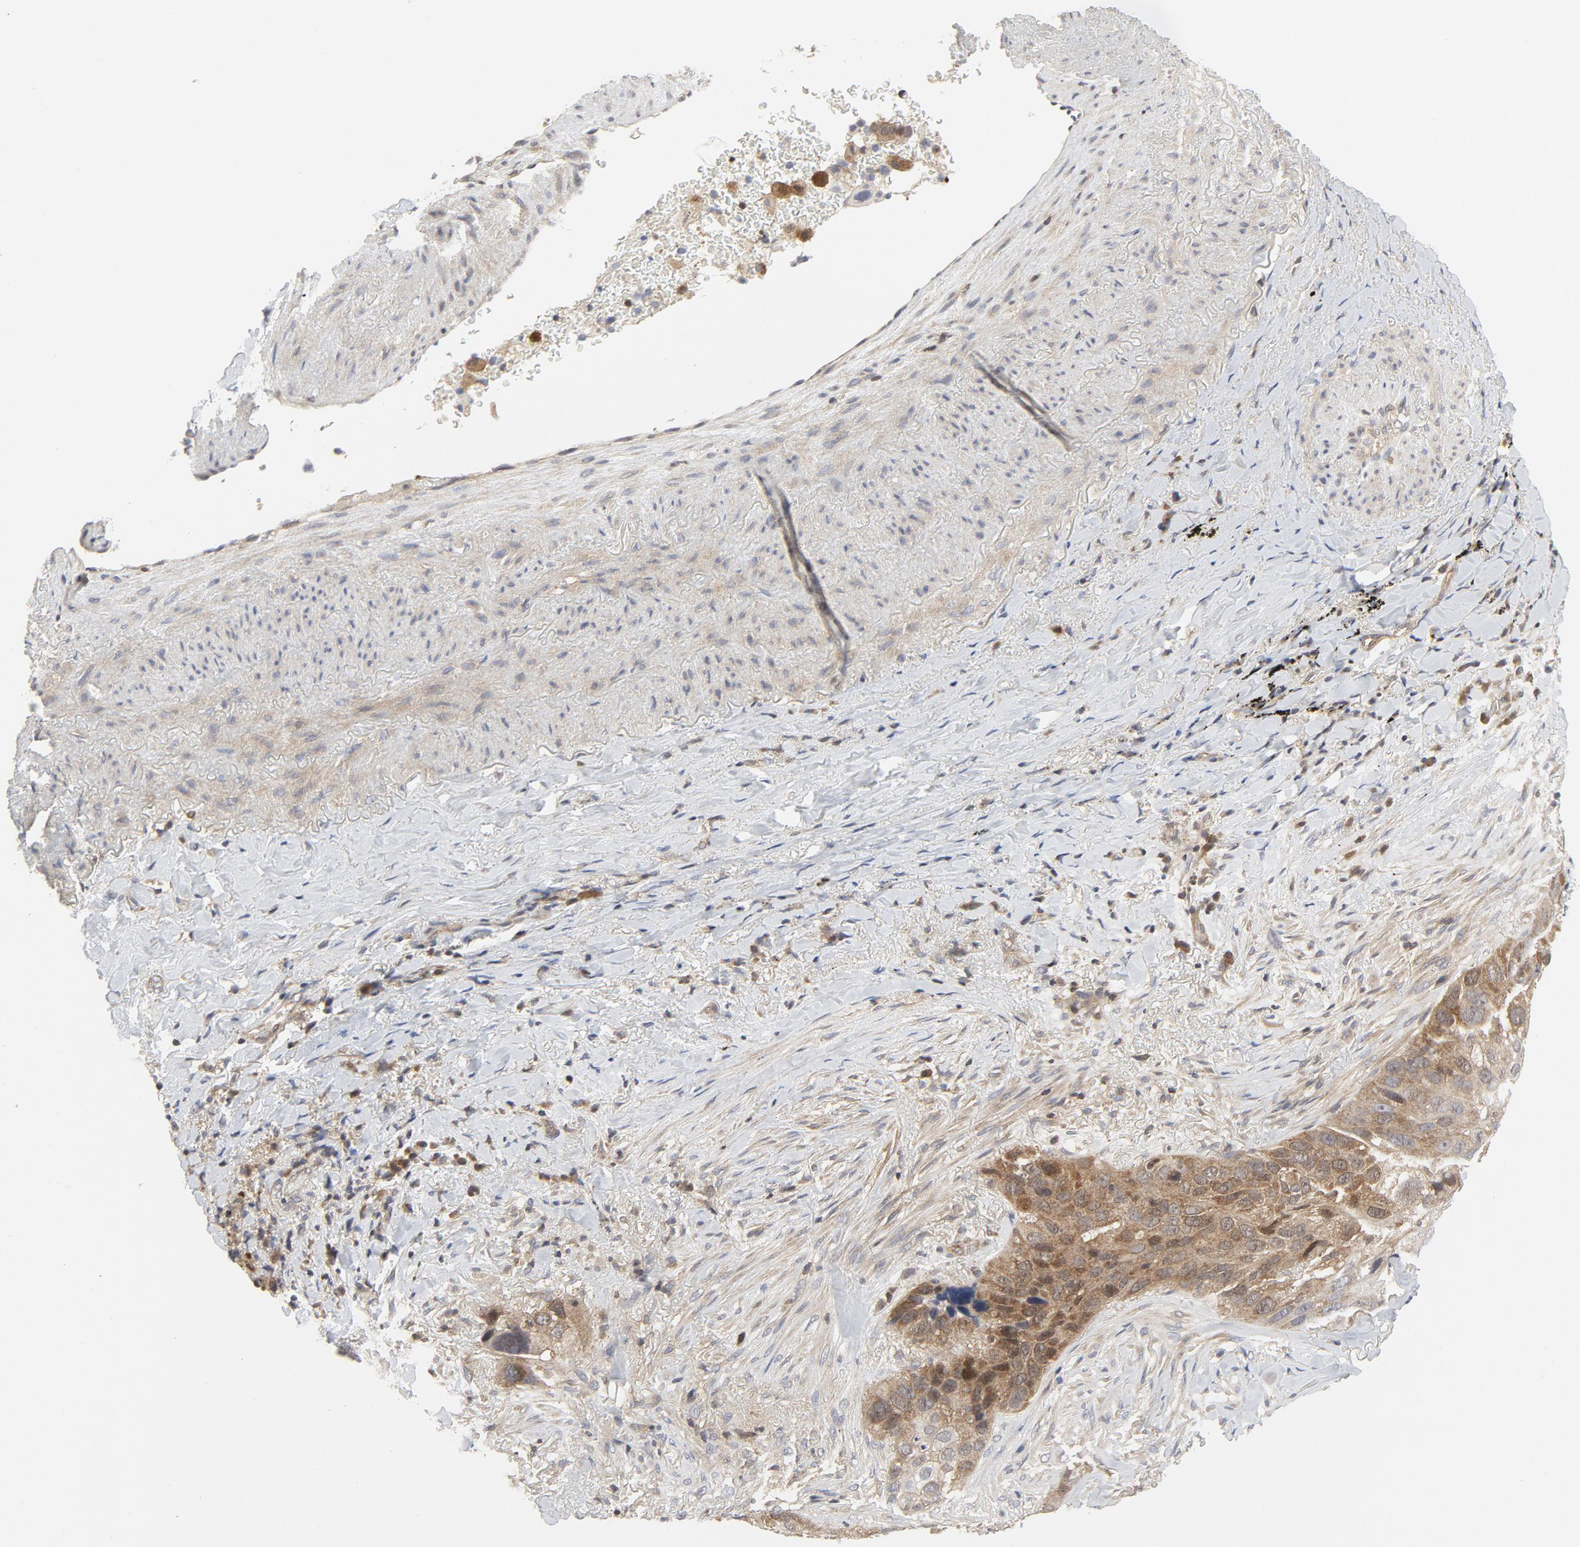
{"staining": {"intensity": "weak", "quantity": ">75%", "location": "cytoplasmic/membranous,nuclear"}, "tissue": "lung cancer", "cell_type": "Tumor cells", "image_type": "cancer", "snomed": [{"axis": "morphology", "description": "Squamous cell carcinoma, NOS"}, {"axis": "topography", "description": "Lung"}], "caption": "IHC of human lung squamous cell carcinoma displays low levels of weak cytoplasmic/membranous and nuclear expression in approximately >75% of tumor cells.", "gene": "MAP2K7", "patient": {"sex": "male", "age": 54}}